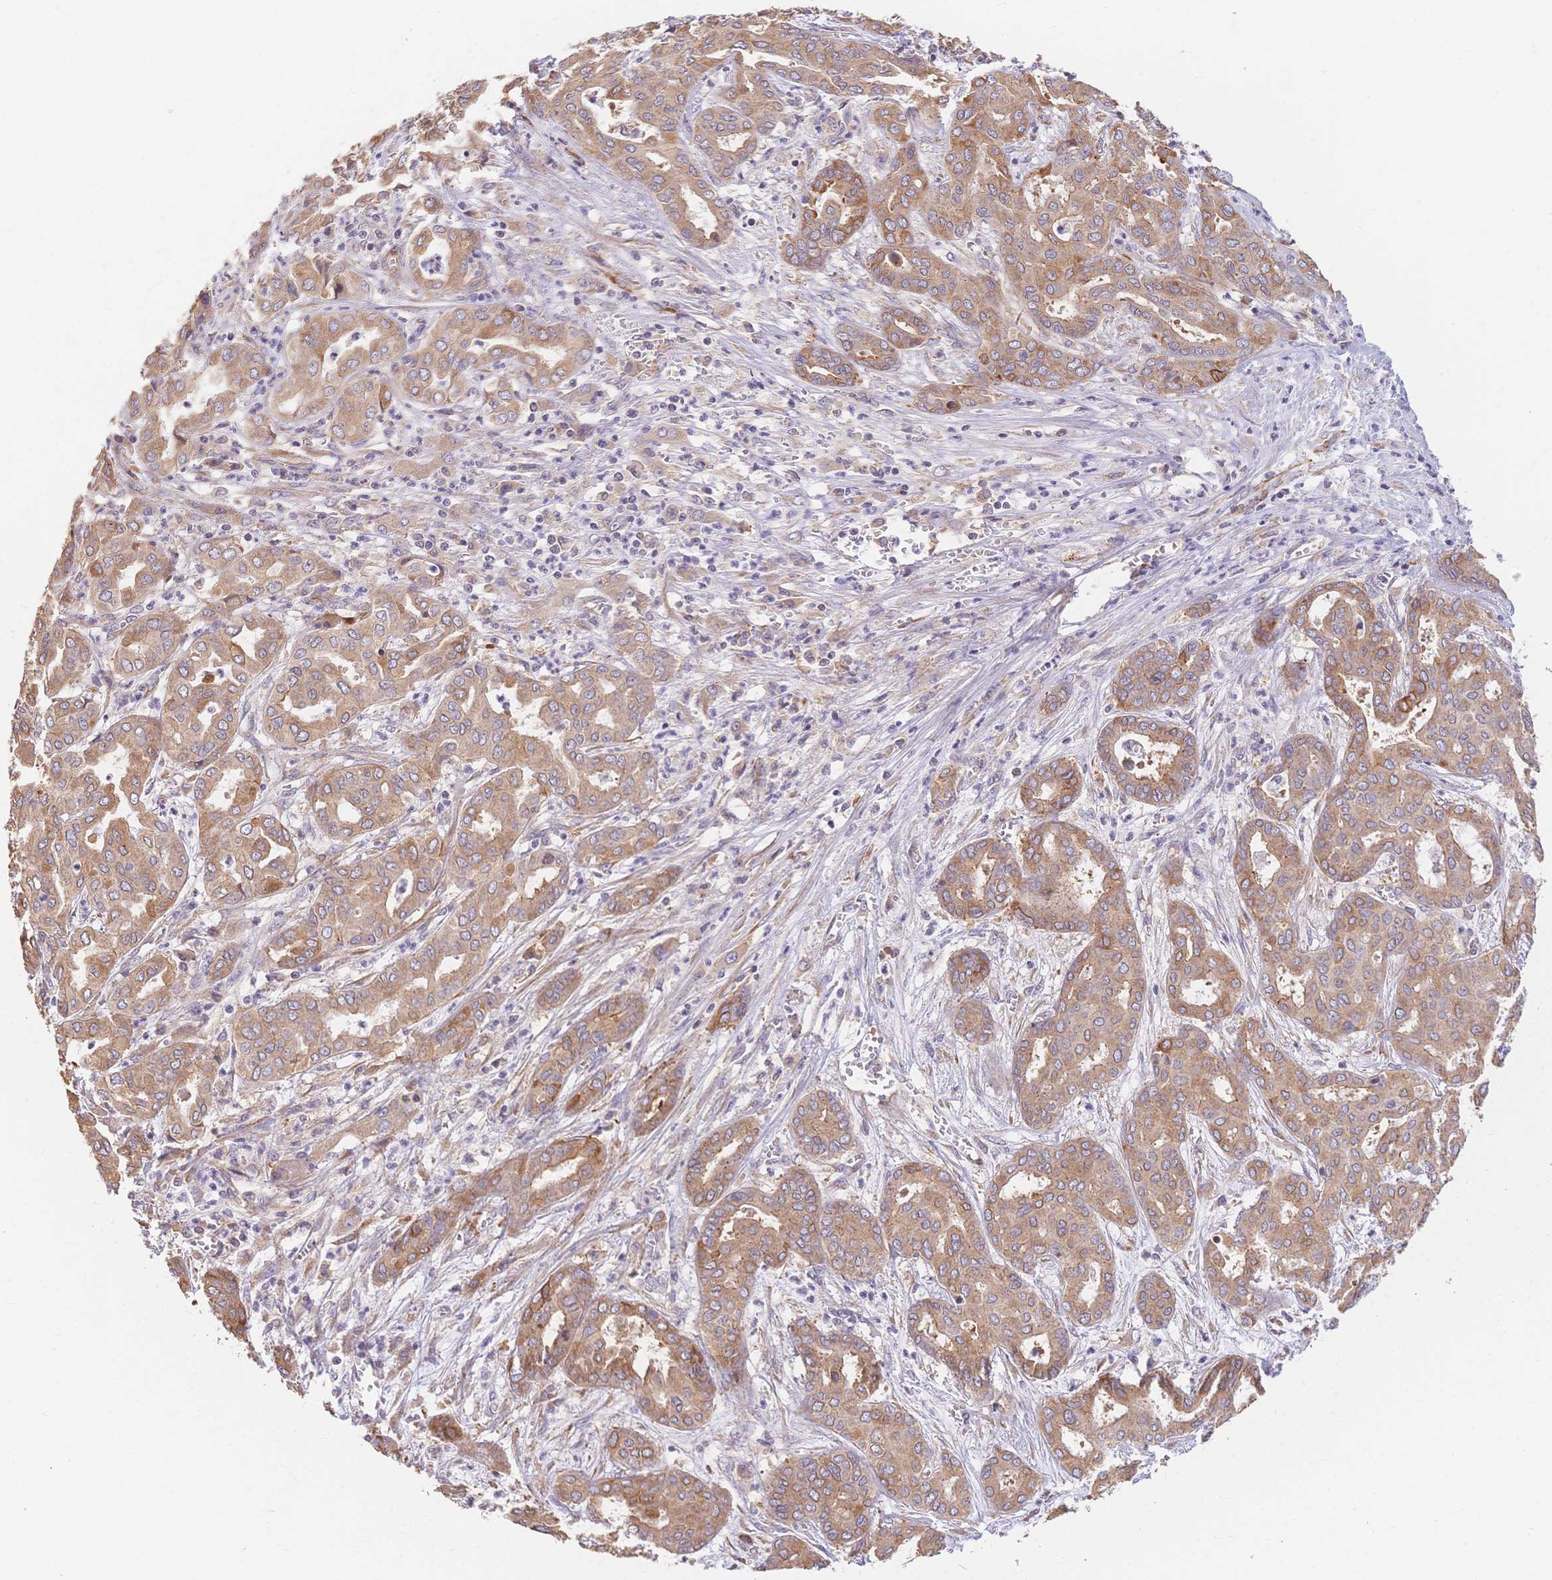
{"staining": {"intensity": "moderate", "quantity": ">75%", "location": "cytoplasmic/membranous"}, "tissue": "liver cancer", "cell_type": "Tumor cells", "image_type": "cancer", "snomed": [{"axis": "morphology", "description": "Cholangiocarcinoma"}, {"axis": "topography", "description": "Liver"}], "caption": "Immunohistochemical staining of cholangiocarcinoma (liver) demonstrates moderate cytoplasmic/membranous protein expression in about >75% of tumor cells. (DAB IHC, brown staining for protein, blue staining for nuclei).", "gene": "HS3ST5", "patient": {"sex": "female", "age": 64}}